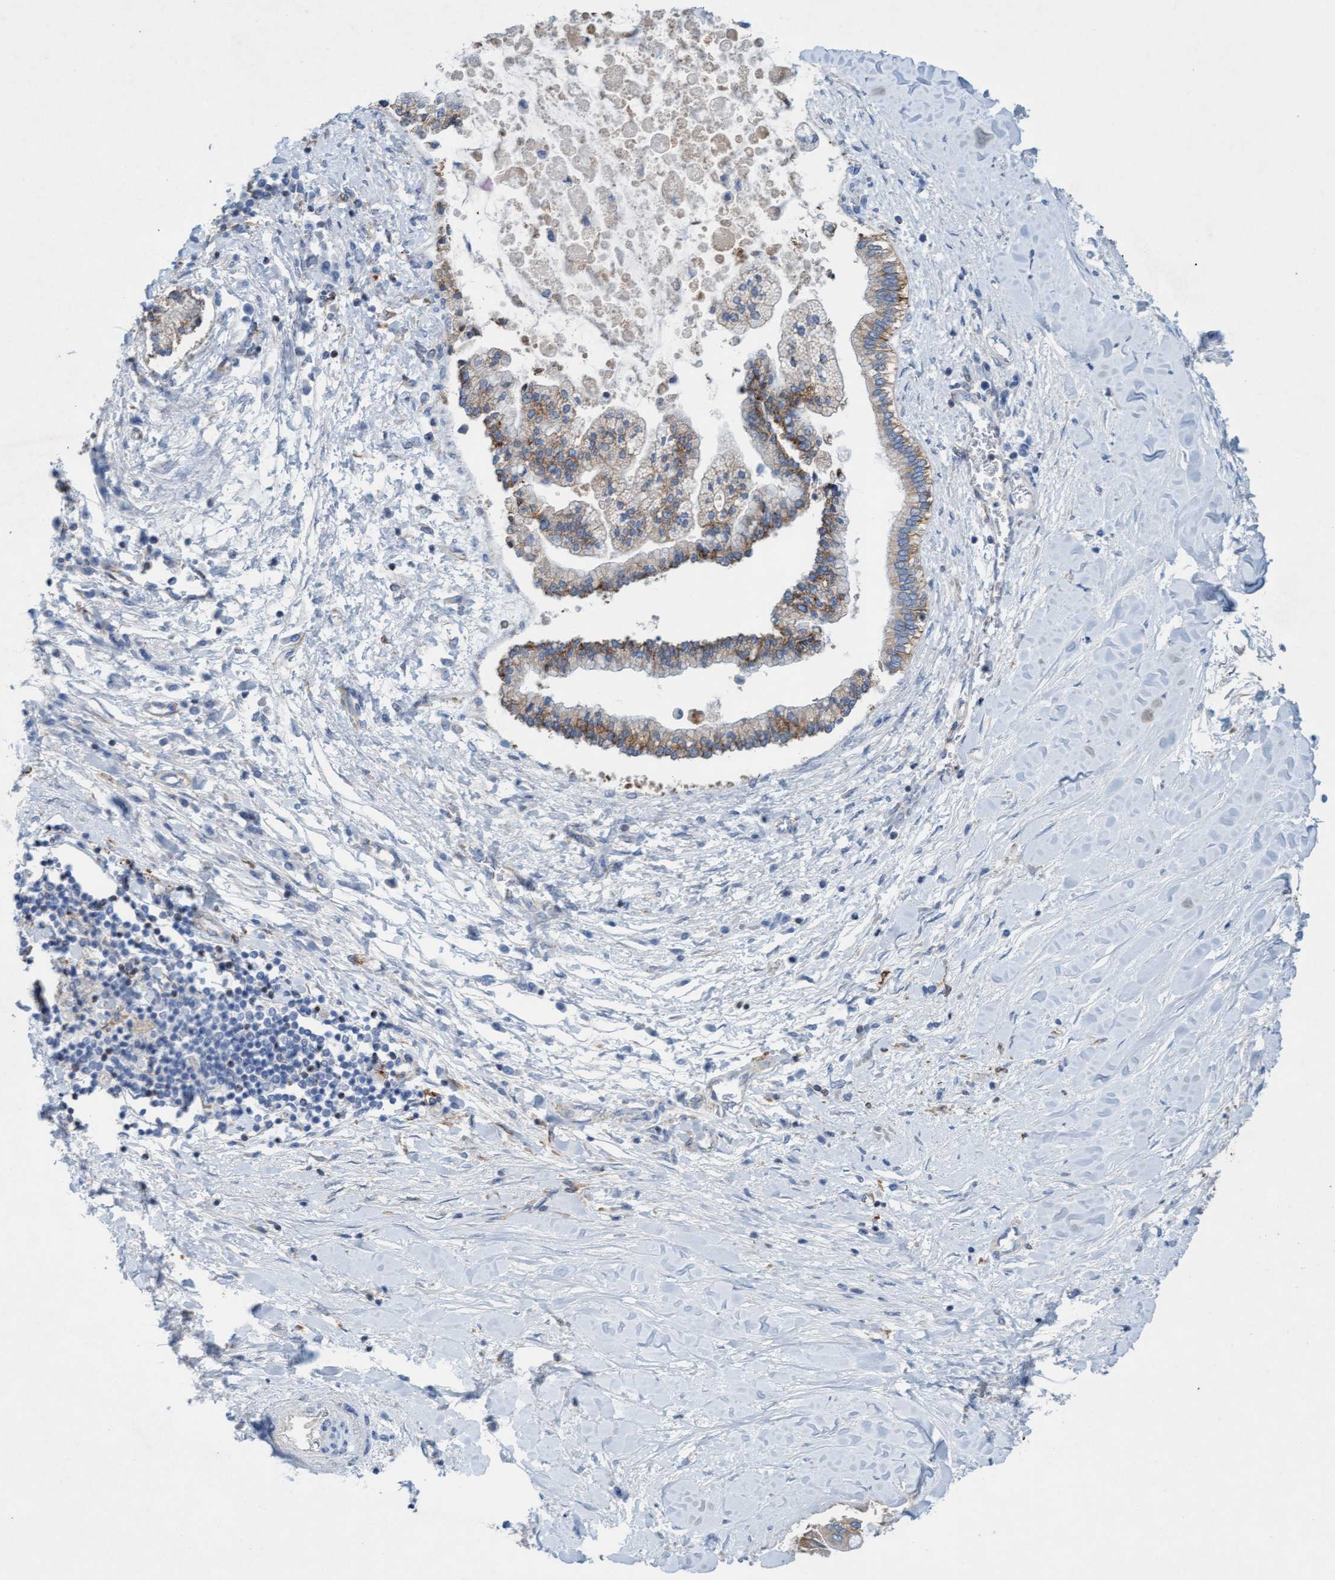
{"staining": {"intensity": "moderate", "quantity": "25%-75%", "location": "cytoplasmic/membranous"}, "tissue": "liver cancer", "cell_type": "Tumor cells", "image_type": "cancer", "snomed": [{"axis": "morphology", "description": "Cholangiocarcinoma"}, {"axis": "topography", "description": "Liver"}], "caption": "Tumor cells exhibit moderate cytoplasmic/membranous expression in about 25%-75% of cells in cholangiocarcinoma (liver). (DAB = brown stain, brightfield microscopy at high magnification).", "gene": "SIGIRR", "patient": {"sex": "male", "age": 50}}